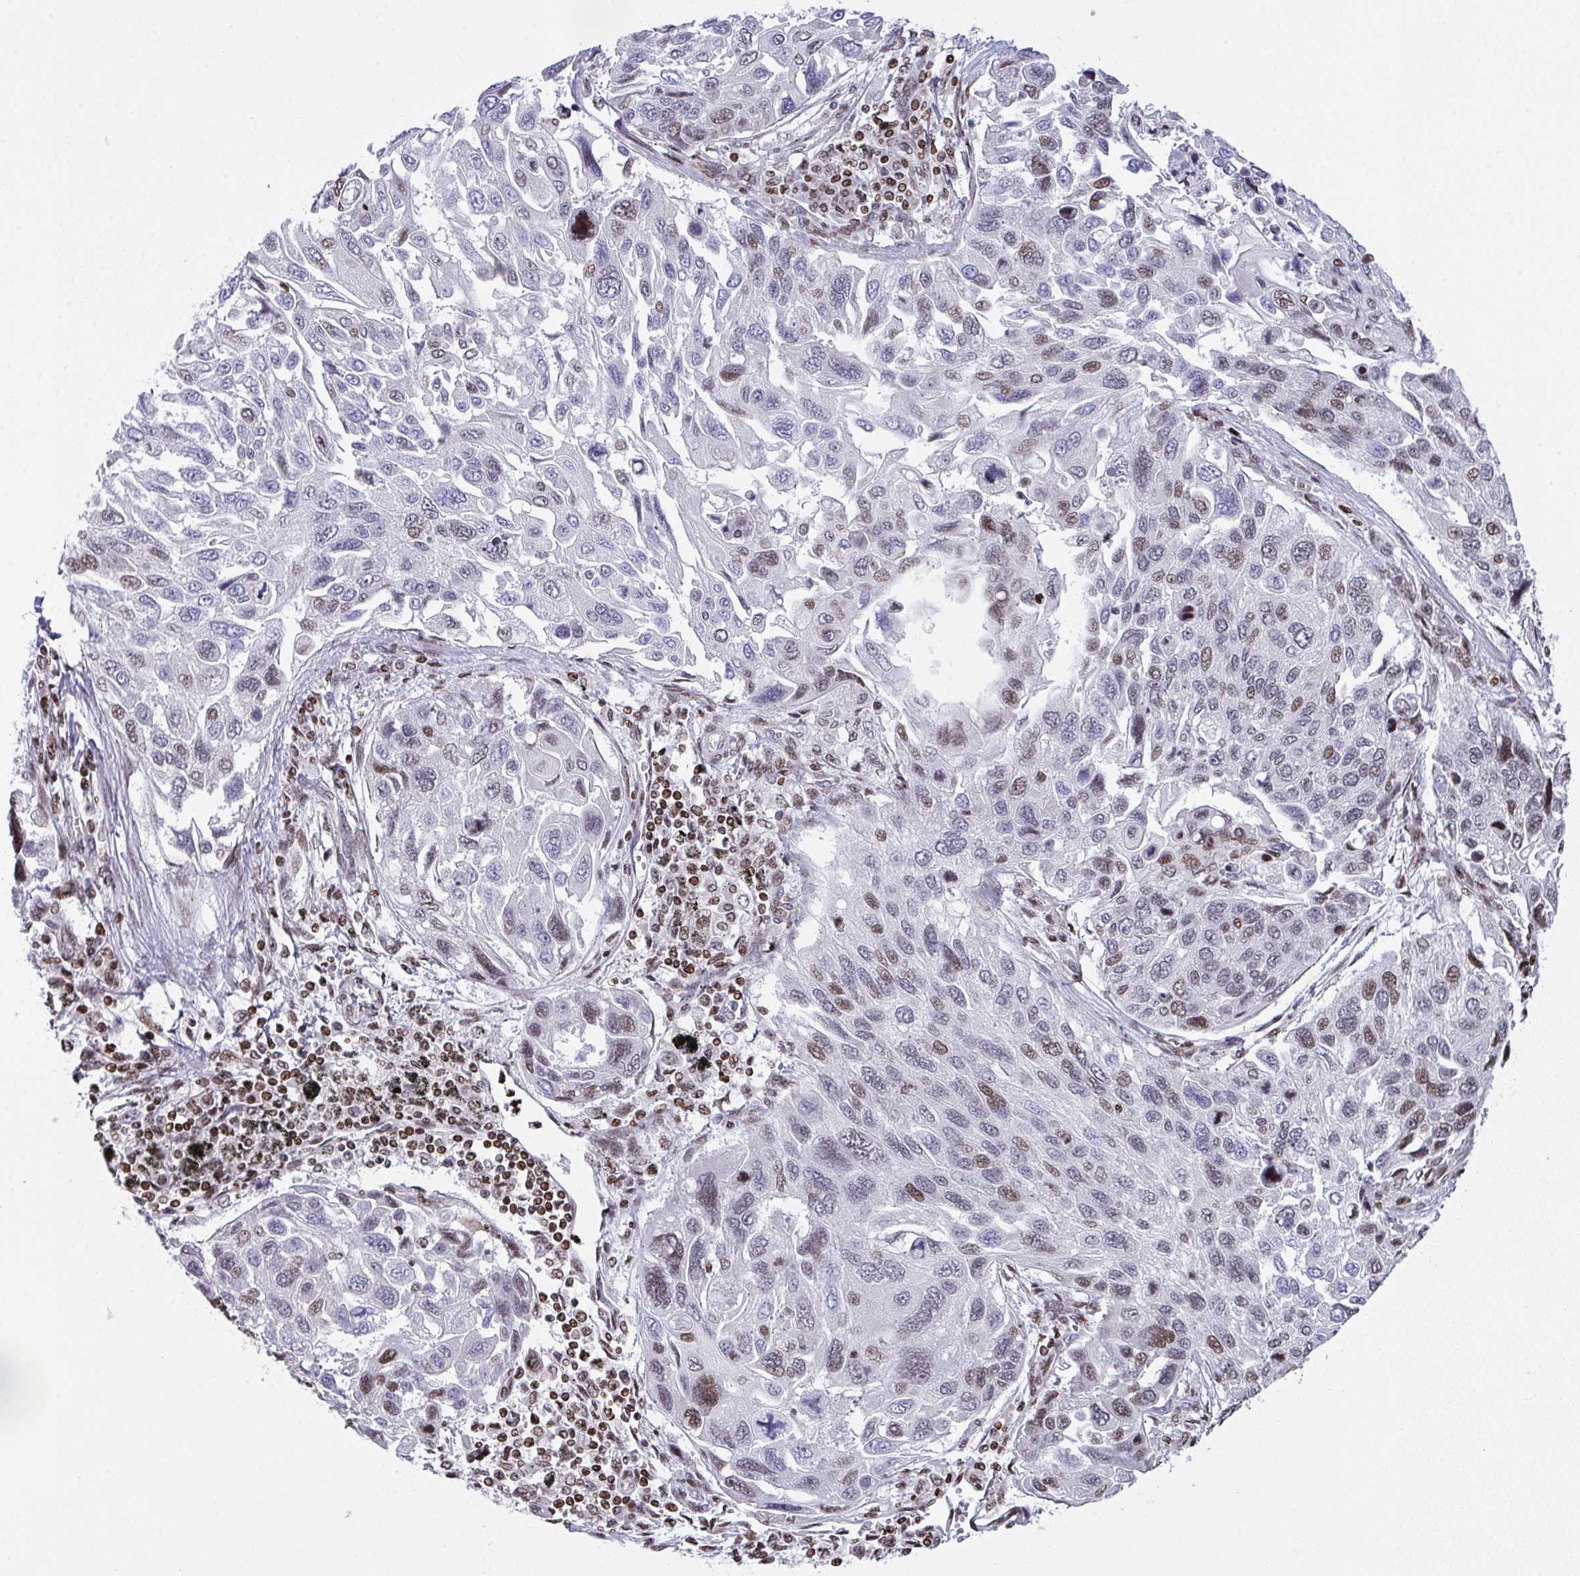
{"staining": {"intensity": "moderate", "quantity": "<25%", "location": "nuclear"}, "tissue": "lung cancer", "cell_type": "Tumor cells", "image_type": "cancer", "snomed": [{"axis": "morphology", "description": "Squamous cell carcinoma, NOS"}, {"axis": "topography", "description": "Lung"}], "caption": "Protein staining exhibits moderate nuclear staining in about <25% of tumor cells in lung squamous cell carcinoma. (DAB = brown stain, brightfield microscopy at high magnification).", "gene": "RAPGEF5", "patient": {"sex": "male", "age": 62}}